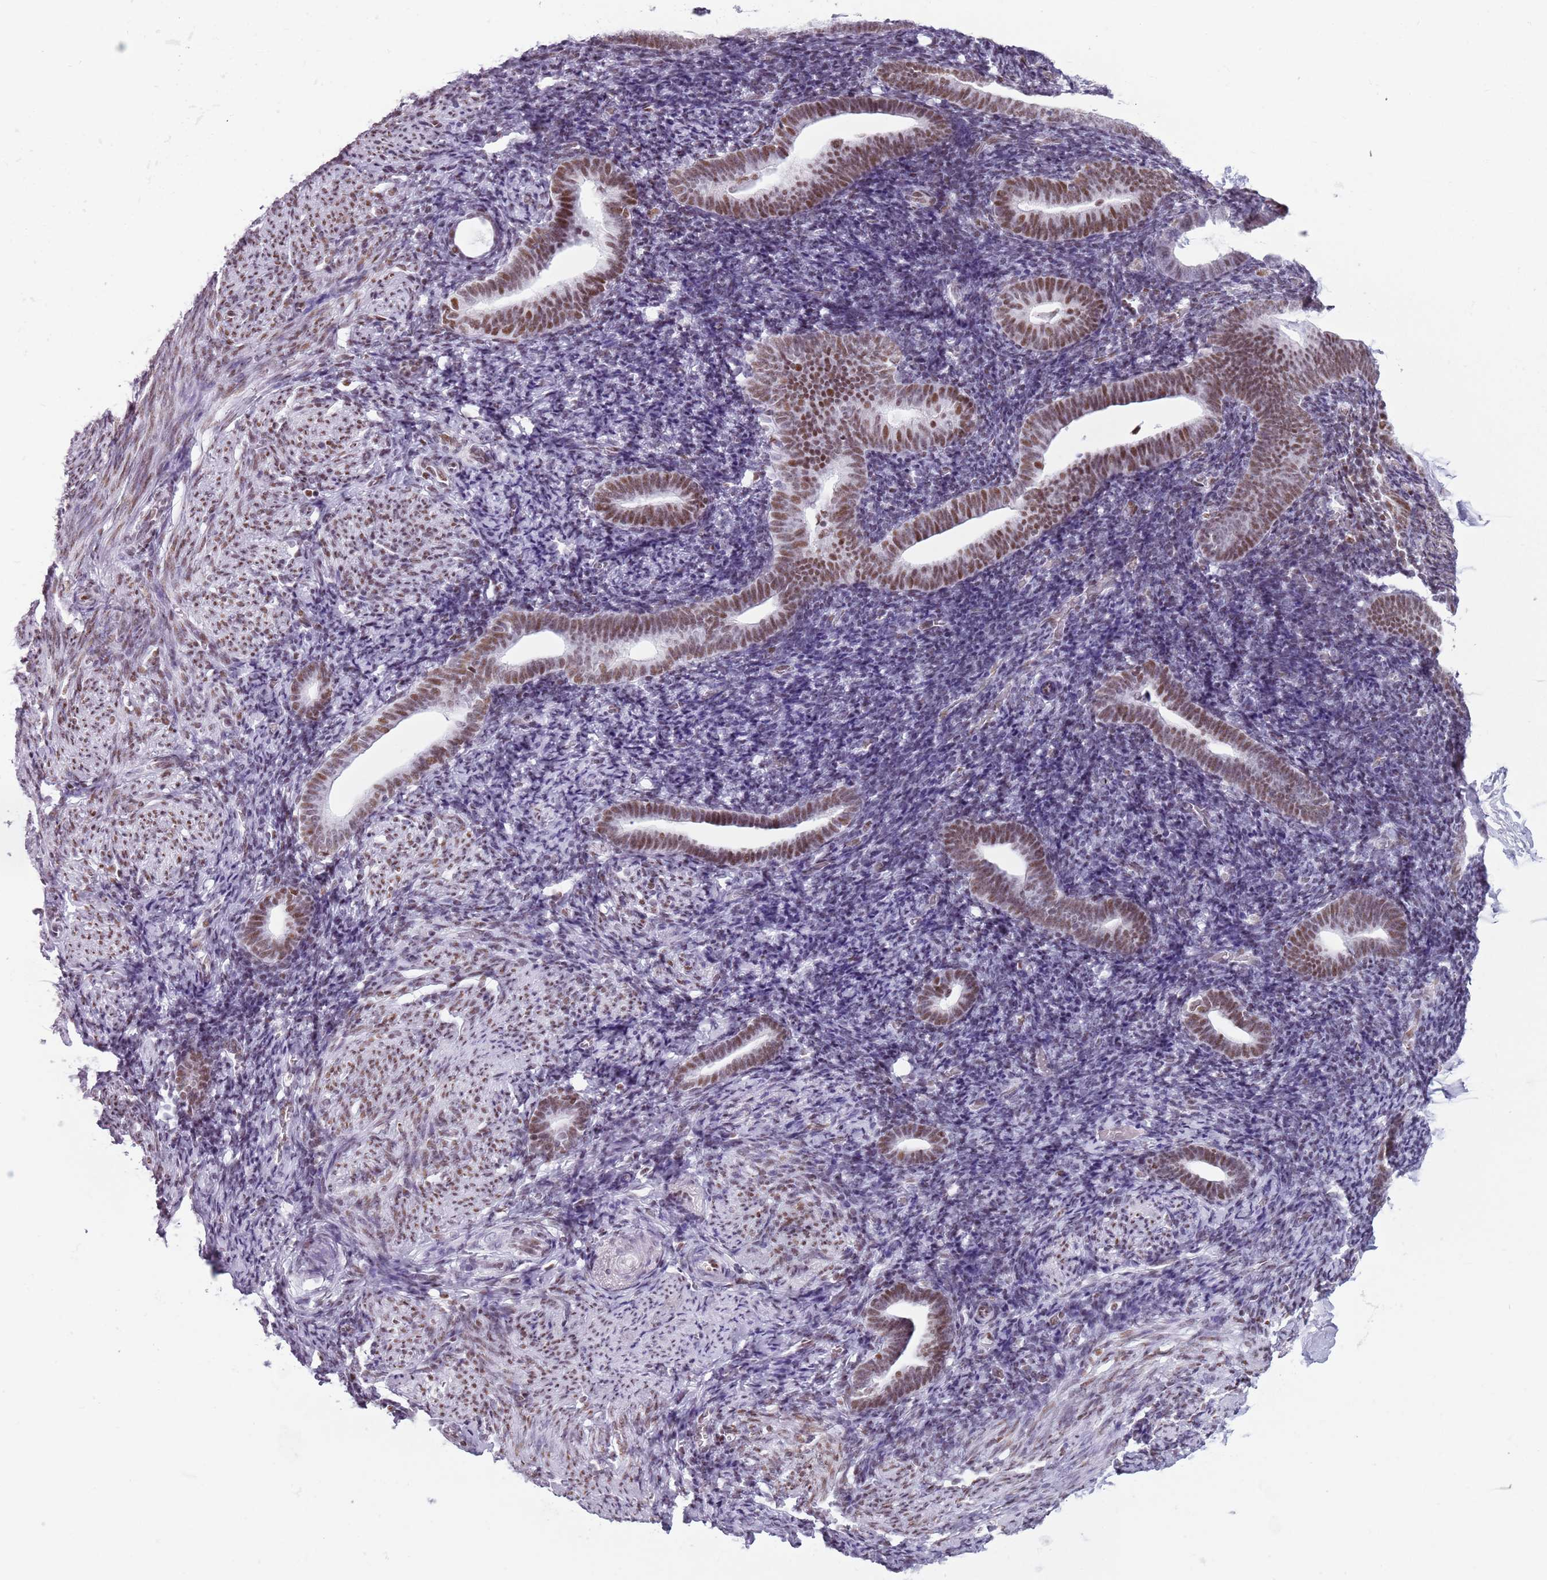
{"staining": {"intensity": "moderate", "quantity": "<25%", "location": "nuclear"}, "tissue": "endometrium", "cell_type": "Cells in endometrial stroma", "image_type": "normal", "snomed": [{"axis": "morphology", "description": "Normal tissue, NOS"}, {"axis": "topography", "description": "Endometrium"}], "caption": "A photomicrograph of human endometrium stained for a protein demonstrates moderate nuclear brown staining in cells in endometrial stroma. The staining is performed using DAB brown chromogen to label protein expression. The nuclei are counter-stained blue using hematoxylin.", "gene": "FAM104B", "patient": {"sex": "female", "age": 51}}